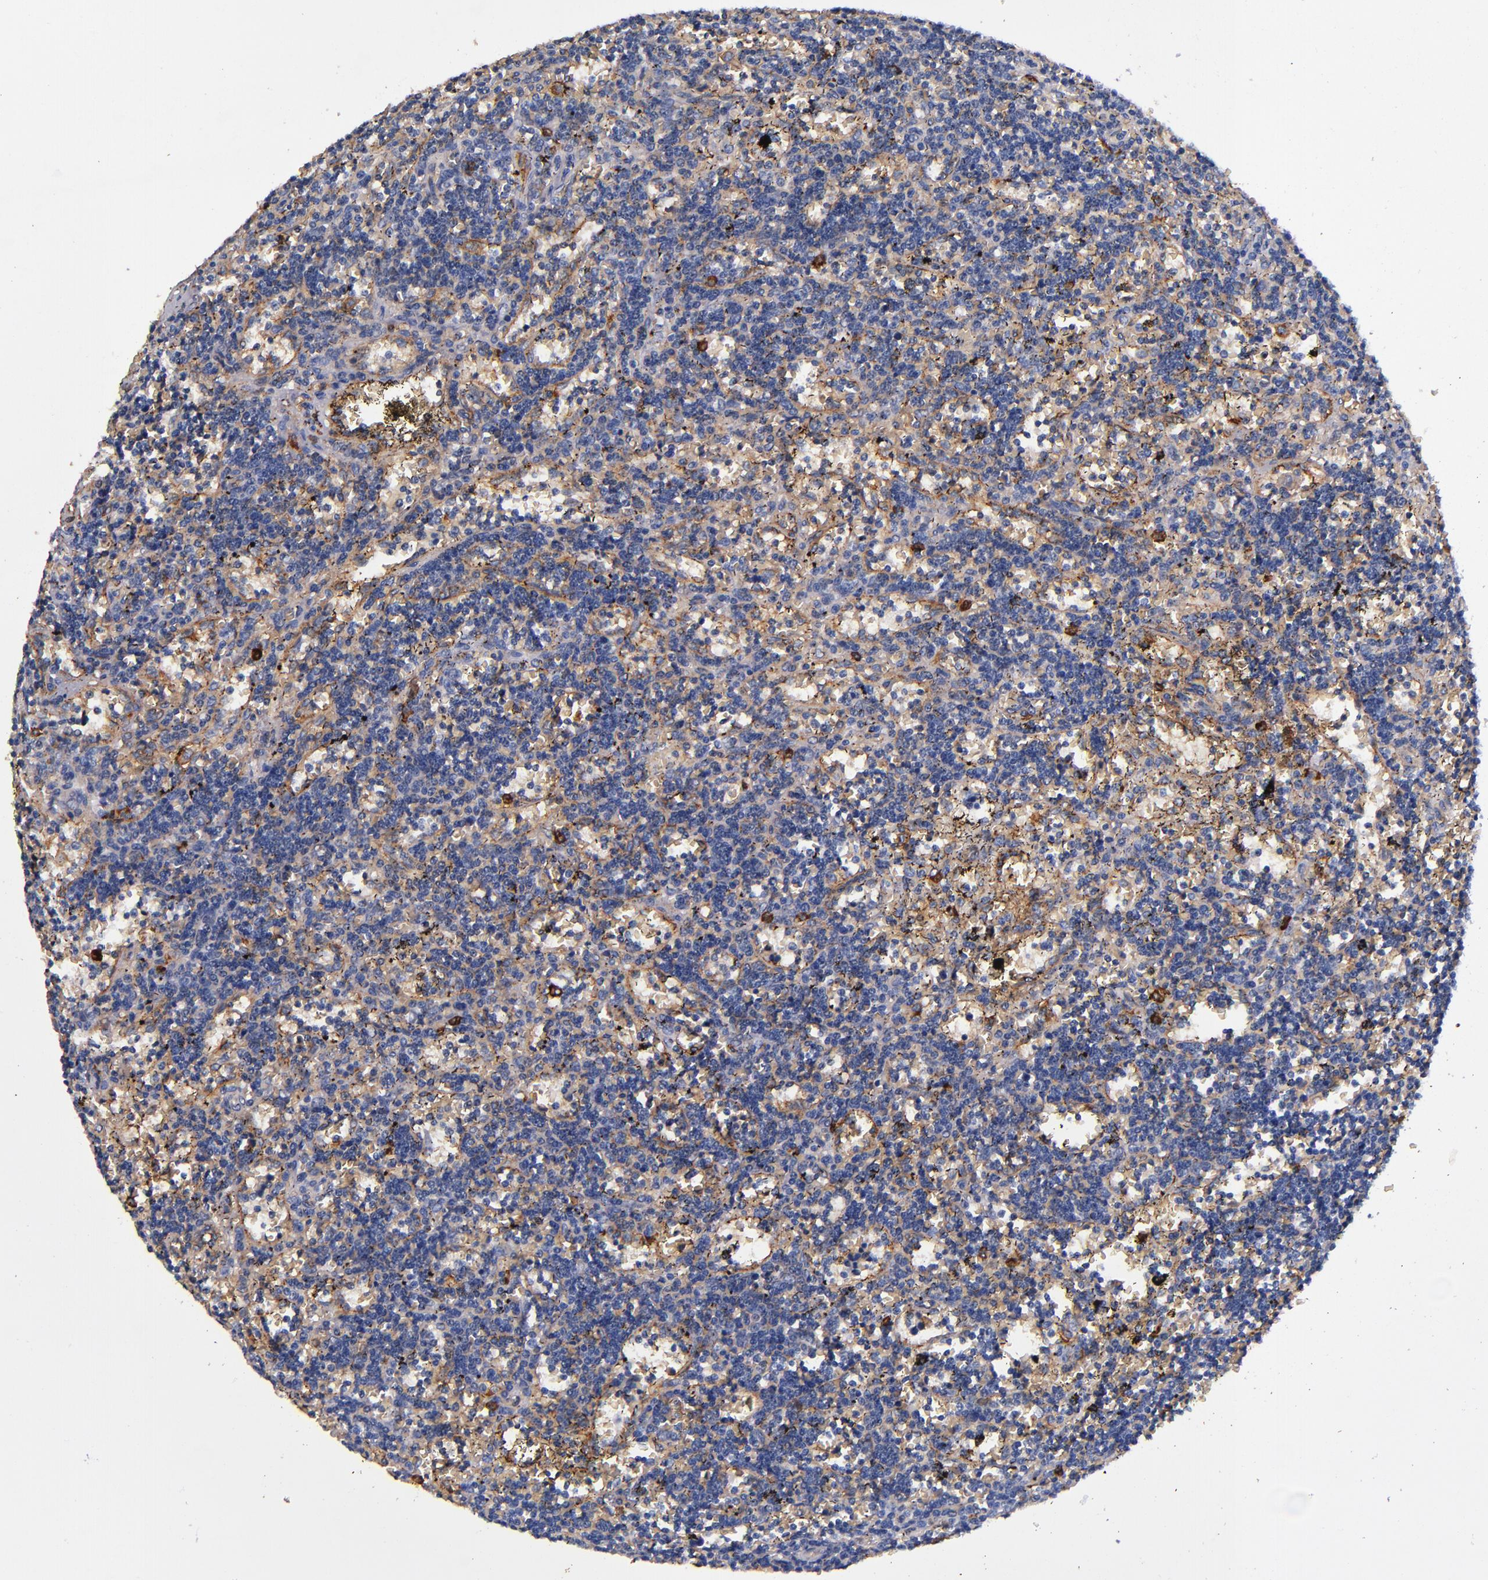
{"staining": {"intensity": "strong", "quantity": "<25%", "location": "cytoplasmic/membranous"}, "tissue": "lymphoma", "cell_type": "Tumor cells", "image_type": "cancer", "snomed": [{"axis": "morphology", "description": "Malignant lymphoma, non-Hodgkin's type, Low grade"}, {"axis": "topography", "description": "Spleen"}], "caption": "This micrograph shows lymphoma stained with IHC to label a protein in brown. The cytoplasmic/membranous of tumor cells show strong positivity for the protein. Nuclei are counter-stained blue.", "gene": "SIRPA", "patient": {"sex": "male", "age": 60}}